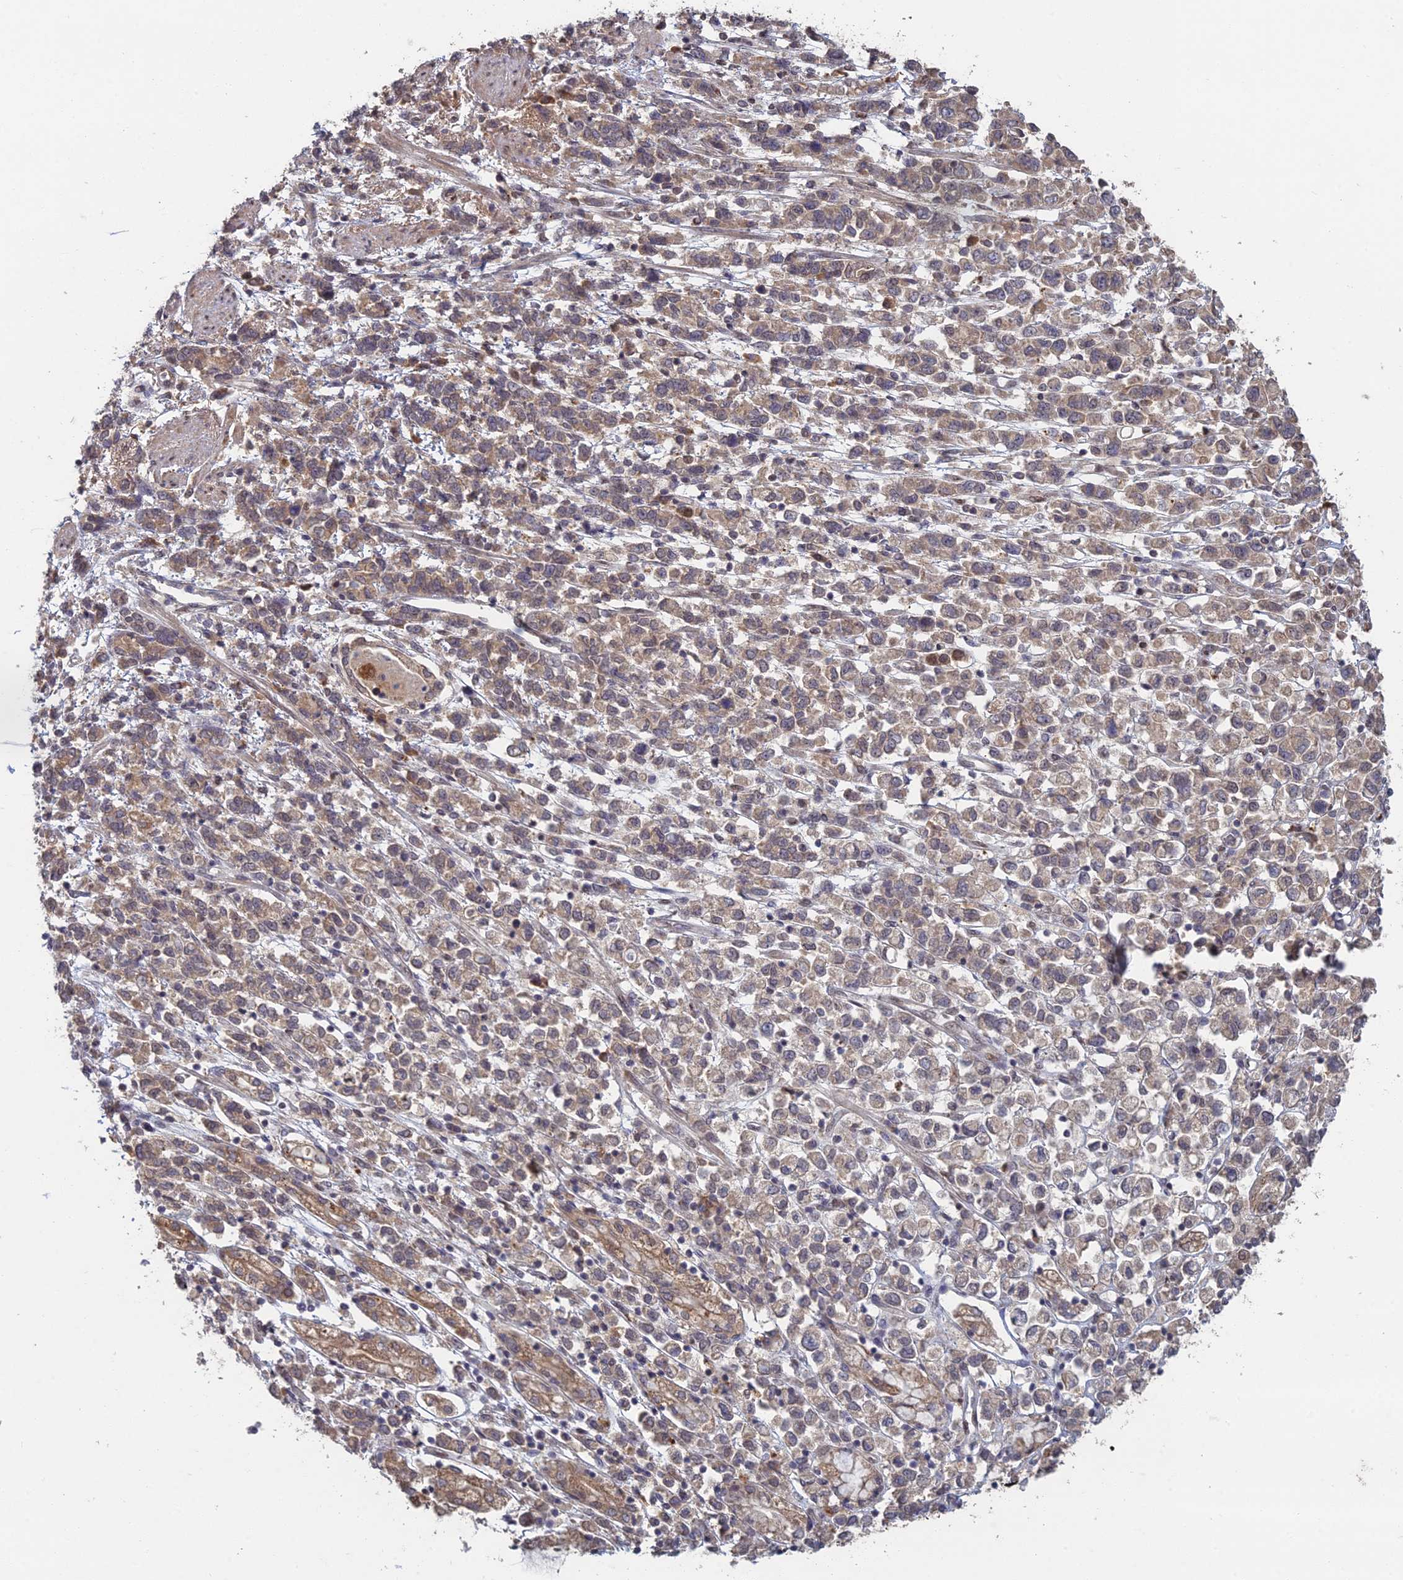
{"staining": {"intensity": "weak", "quantity": ">75%", "location": "cytoplasmic/membranous"}, "tissue": "stomach cancer", "cell_type": "Tumor cells", "image_type": "cancer", "snomed": [{"axis": "morphology", "description": "Adenocarcinoma, NOS"}, {"axis": "topography", "description": "Stomach"}], "caption": "Weak cytoplasmic/membranous protein positivity is present in approximately >75% of tumor cells in adenocarcinoma (stomach).", "gene": "RANBP3", "patient": {"sex": "female", "age": 76}}